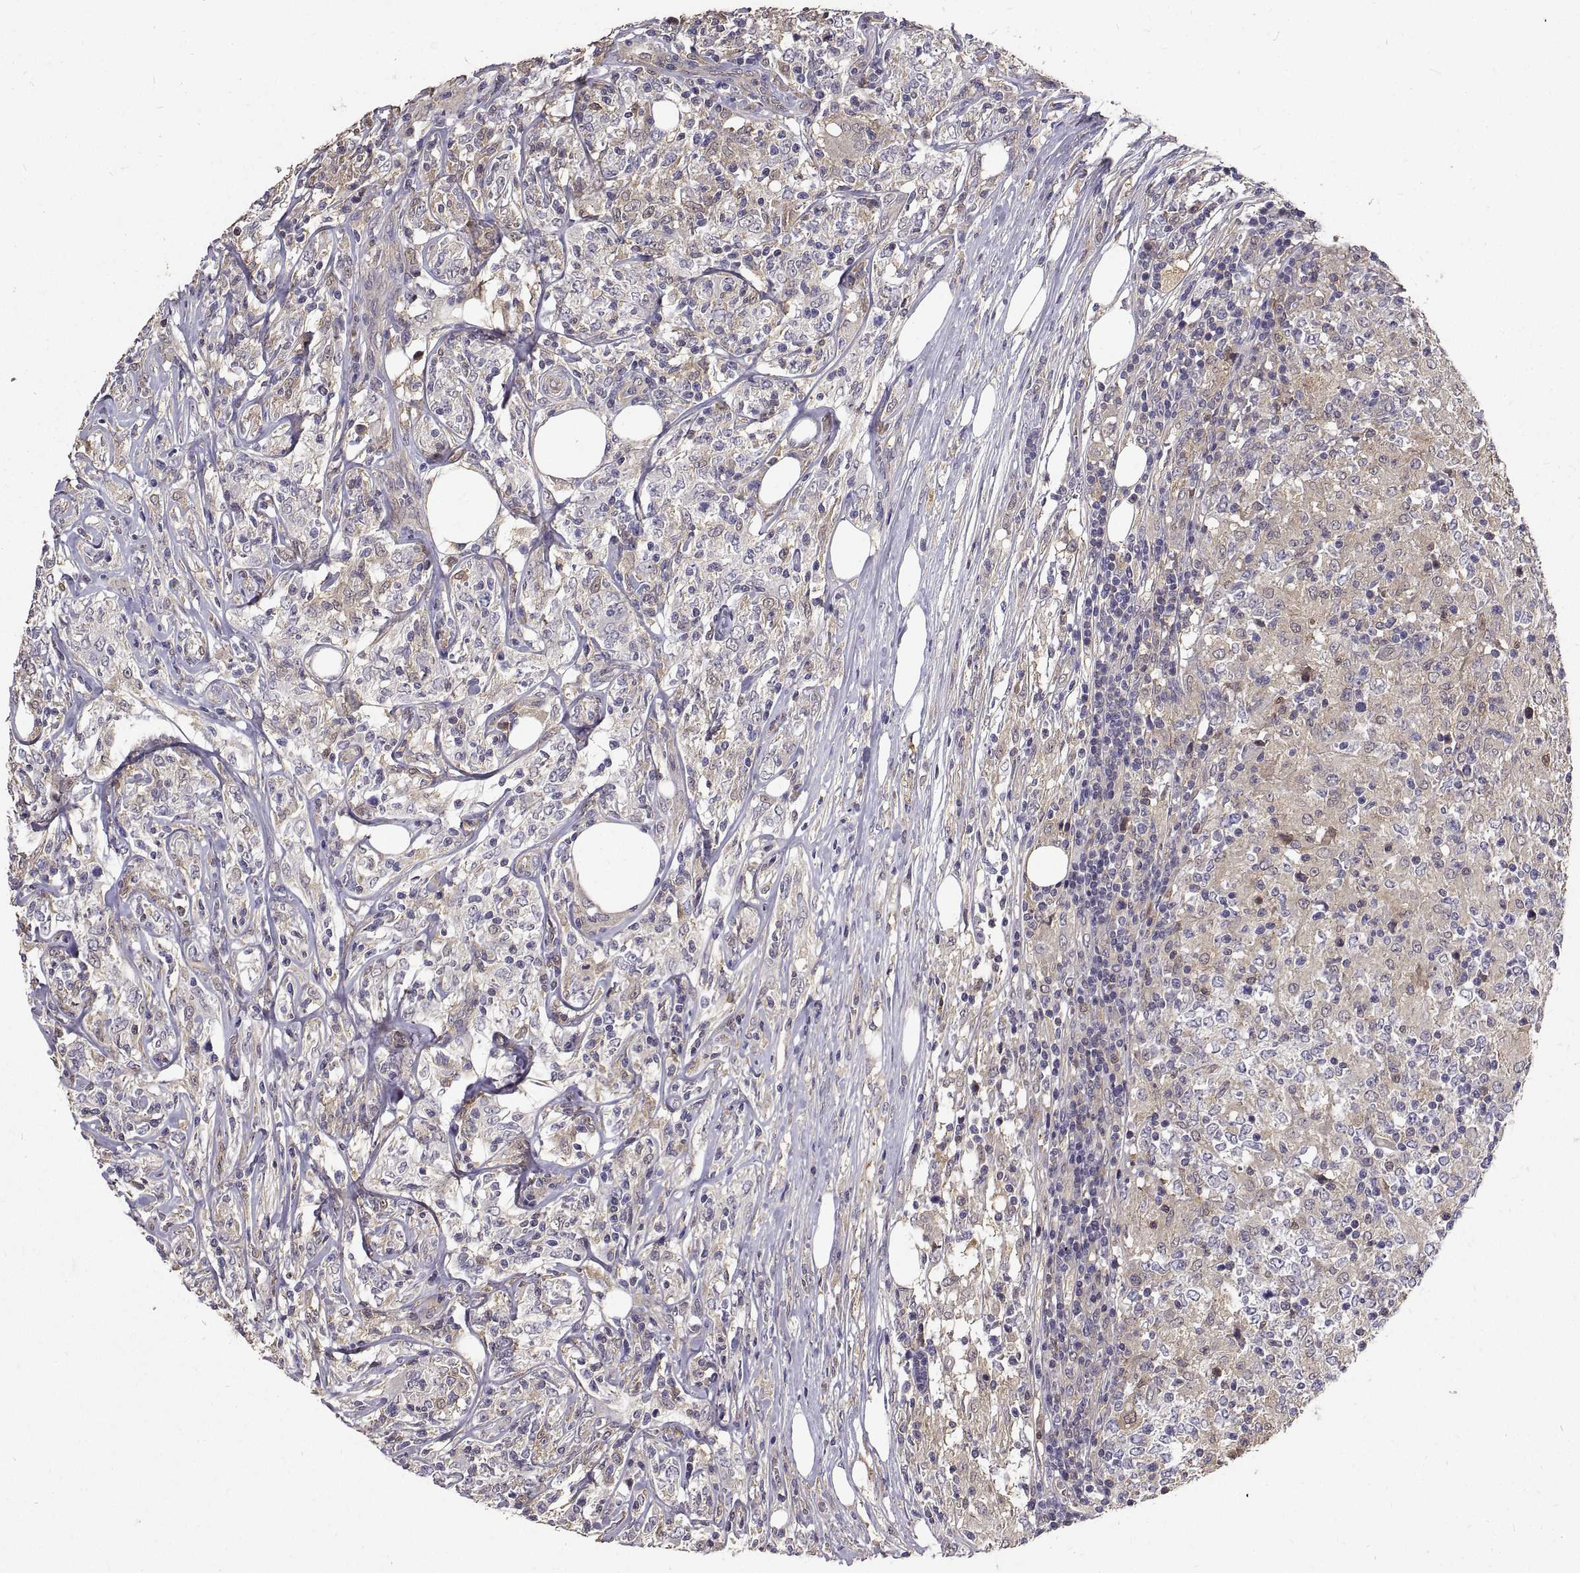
{"staining": {"intensity": "negative", "quantity": "none", "location": "none"}, "tissue": "lymphoma", "cell_type": "Tumor cells", "image_type": "cancer", "snomed": [{"axis": "morphology", "description": "Malignant lymphoma, non-Hodgkin's type, High grade"}, {"axis": "topography", "description": "Lymph node"}], "caption": "Photomicrograph shows no protein staining in tumor cells of malignant lymphoma, non-Hodgkin's type (high-grade) tissue. The staining is performed using DAB brown chromogen with nuclei counter-stained in using hematoxylin.", "gene": "PEA15", "patient": {"sex": "female", "age": 84}}